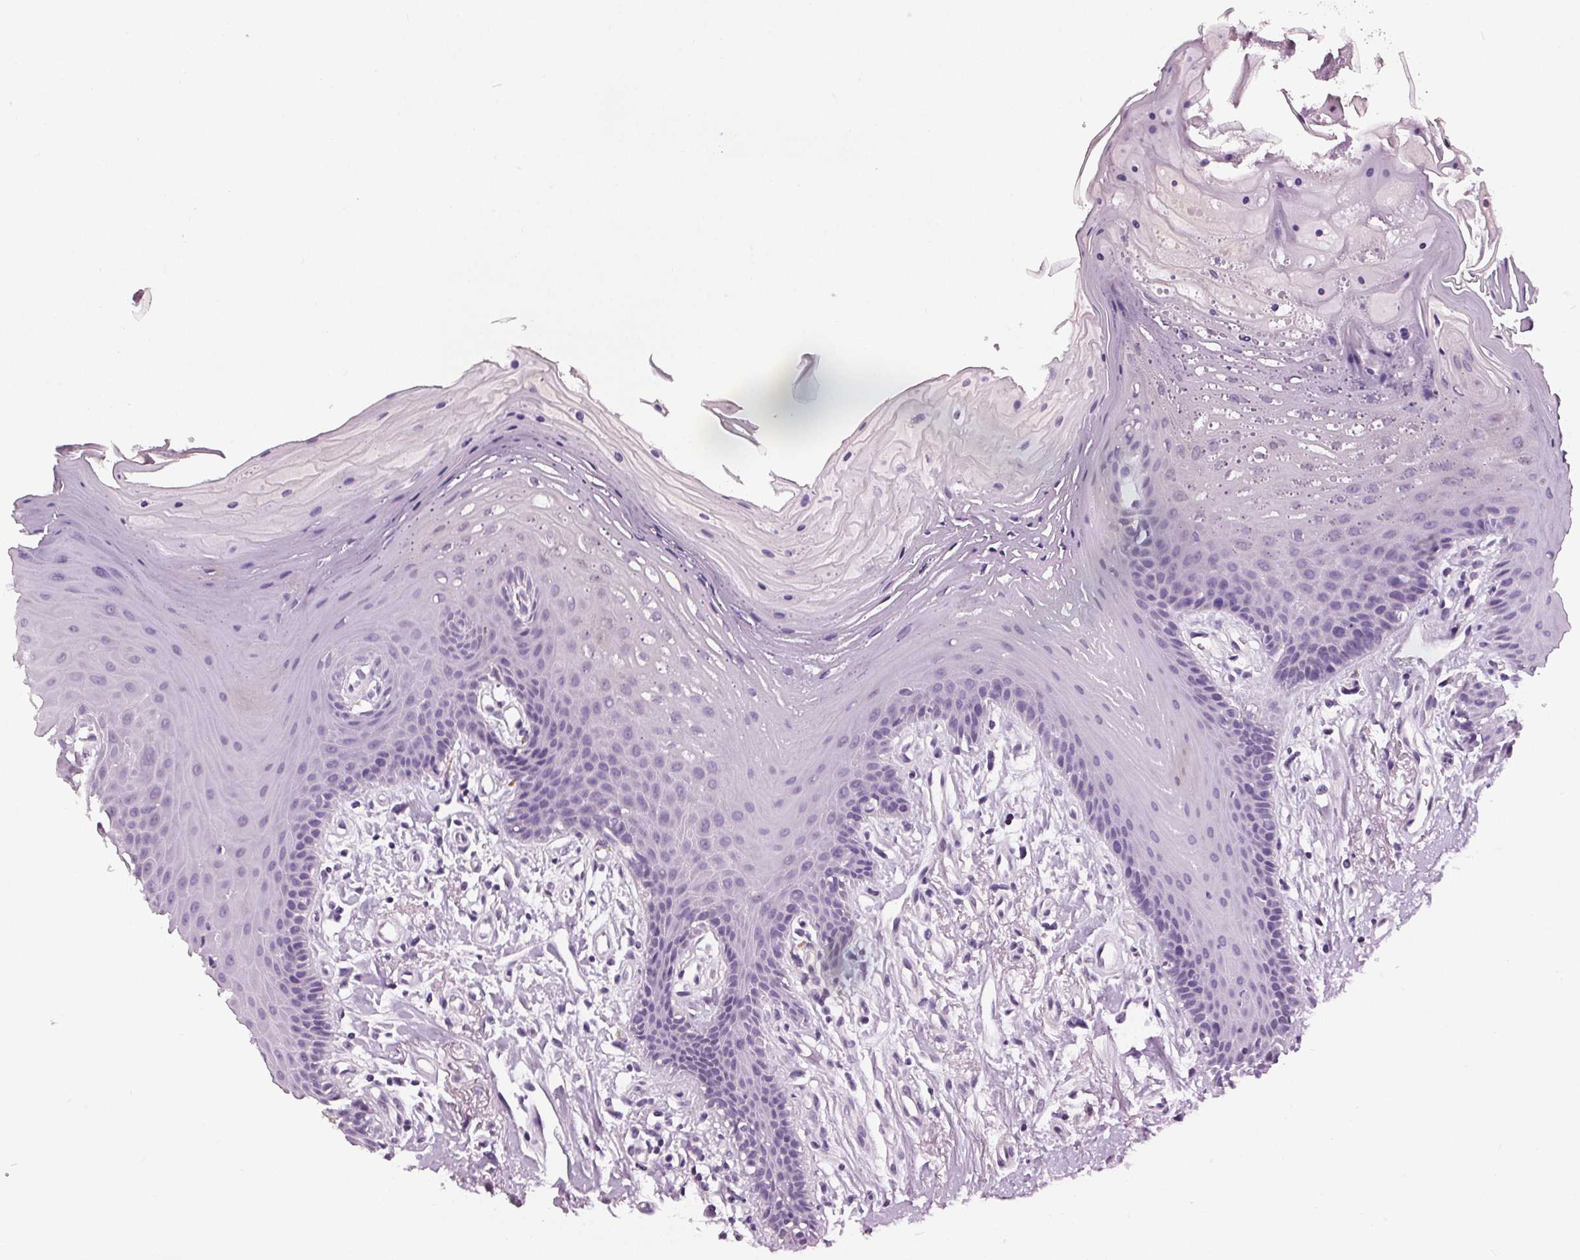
{"staining": {"intensity": "negative", "quantity": "none", "location": "none"}, "tissue": "oral mucosa", "cell_type": "Squamous epithelial cells", "image_type": "normal", "snomed": [{"axis": "morphology", "description": "Normal tissue, NOS"}, {"axis": "morphology", "description": "Normal morphology"}, {"axis": "topography", "description": "Oral tissue"}], "caption": "Squamous epithelial cells are negative for brown protein staining in unremarkable oral mucosa. Brightfield microscopy of IHC stained with DAB (brown) and hematoxylin (blue), captured at high magnification.", "gene": "RASA1", "patient": {"sex": "female", "age": 76}}